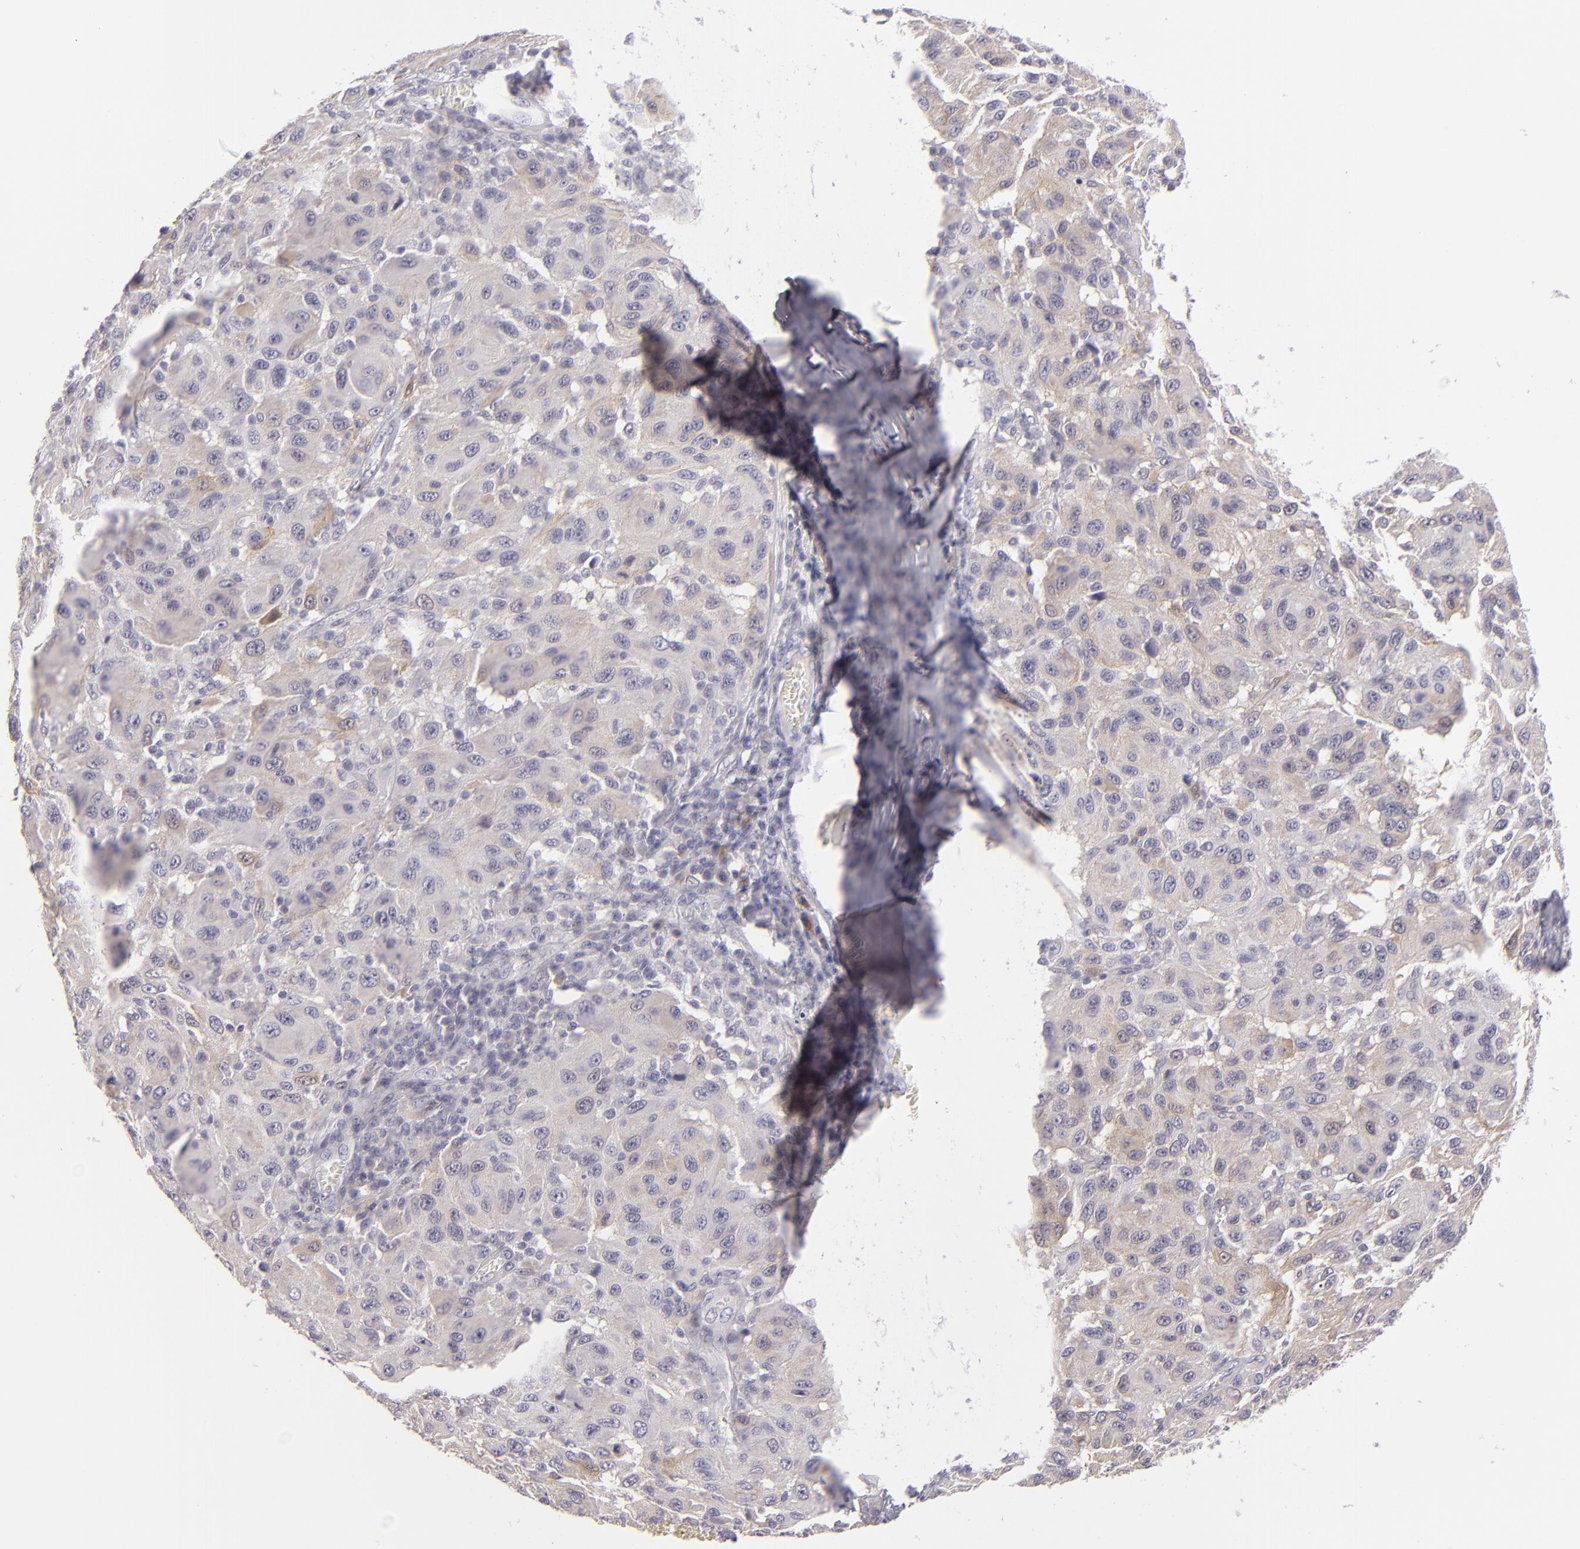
{"staining": {"intensity": "negative", "quantity": "none", "location": "none"}, "tissue": "melanoma", "cell_type": "Tumor cells", "image_type": "cancer", "snomed": [{"axis": "morphology", "description": "Malignant melanoma, NOS"}, {"axis": "topography", "description": "Skin"}], "caption": "Image shows no significant protein staining in tumor cells of melanoma.", "gene": "EFS", "patient": {"sex": "female", "age": 77}}